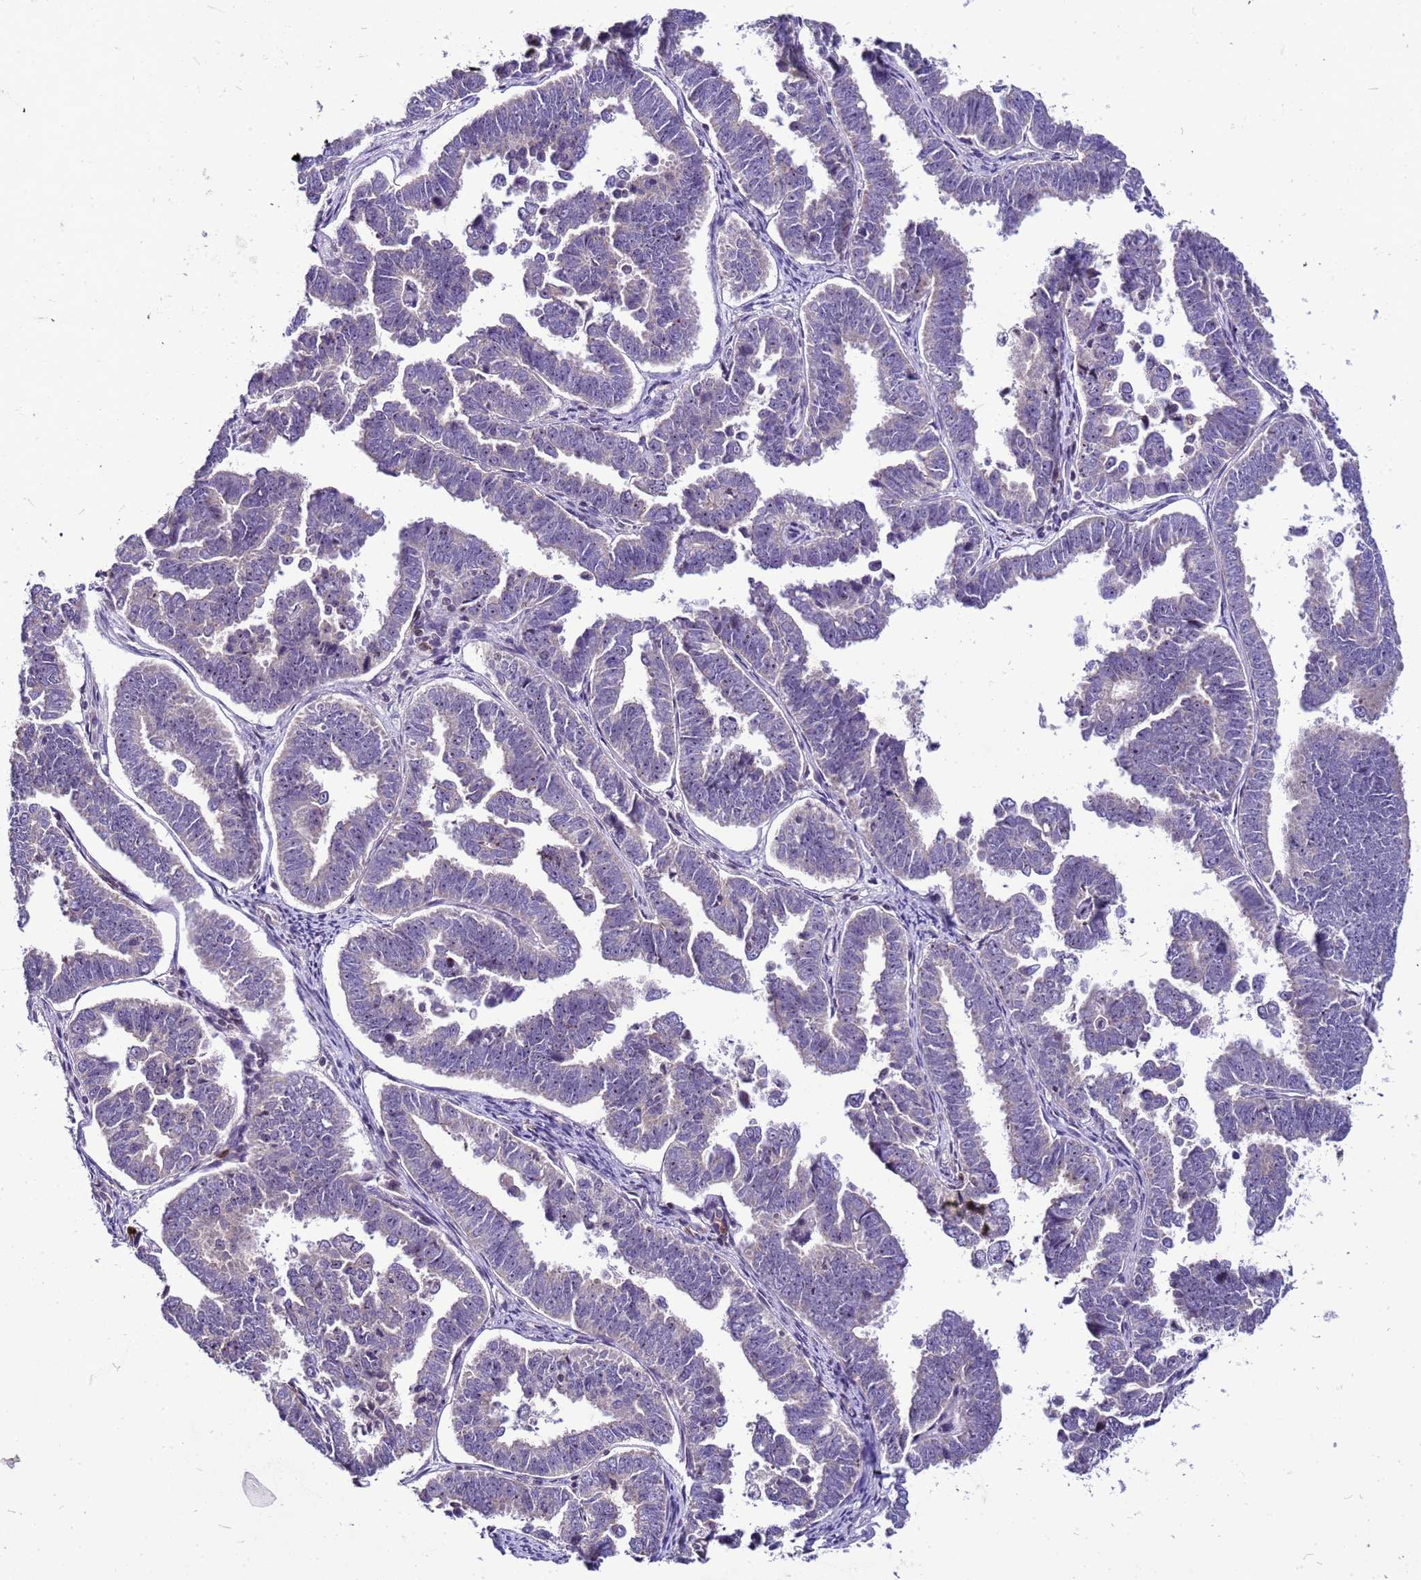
{"staining": {"intensity": "negative", "quantity": "none", "location": "none"}, "tissue": "endometrial cancer", "cell_type": "Tumor cells", "image_type": "cancer", "snomed": [{"axis": "morphology", "description": "Adenocarcinoma, NOS"}, {"axis": "topography", "description": "Endometrium"}], "caption": "Tumor cells show no significant expression in endometrial adenocarcinoma.", "gene": "VPS4B", "patient": {"sex": "female", "age": 75}}